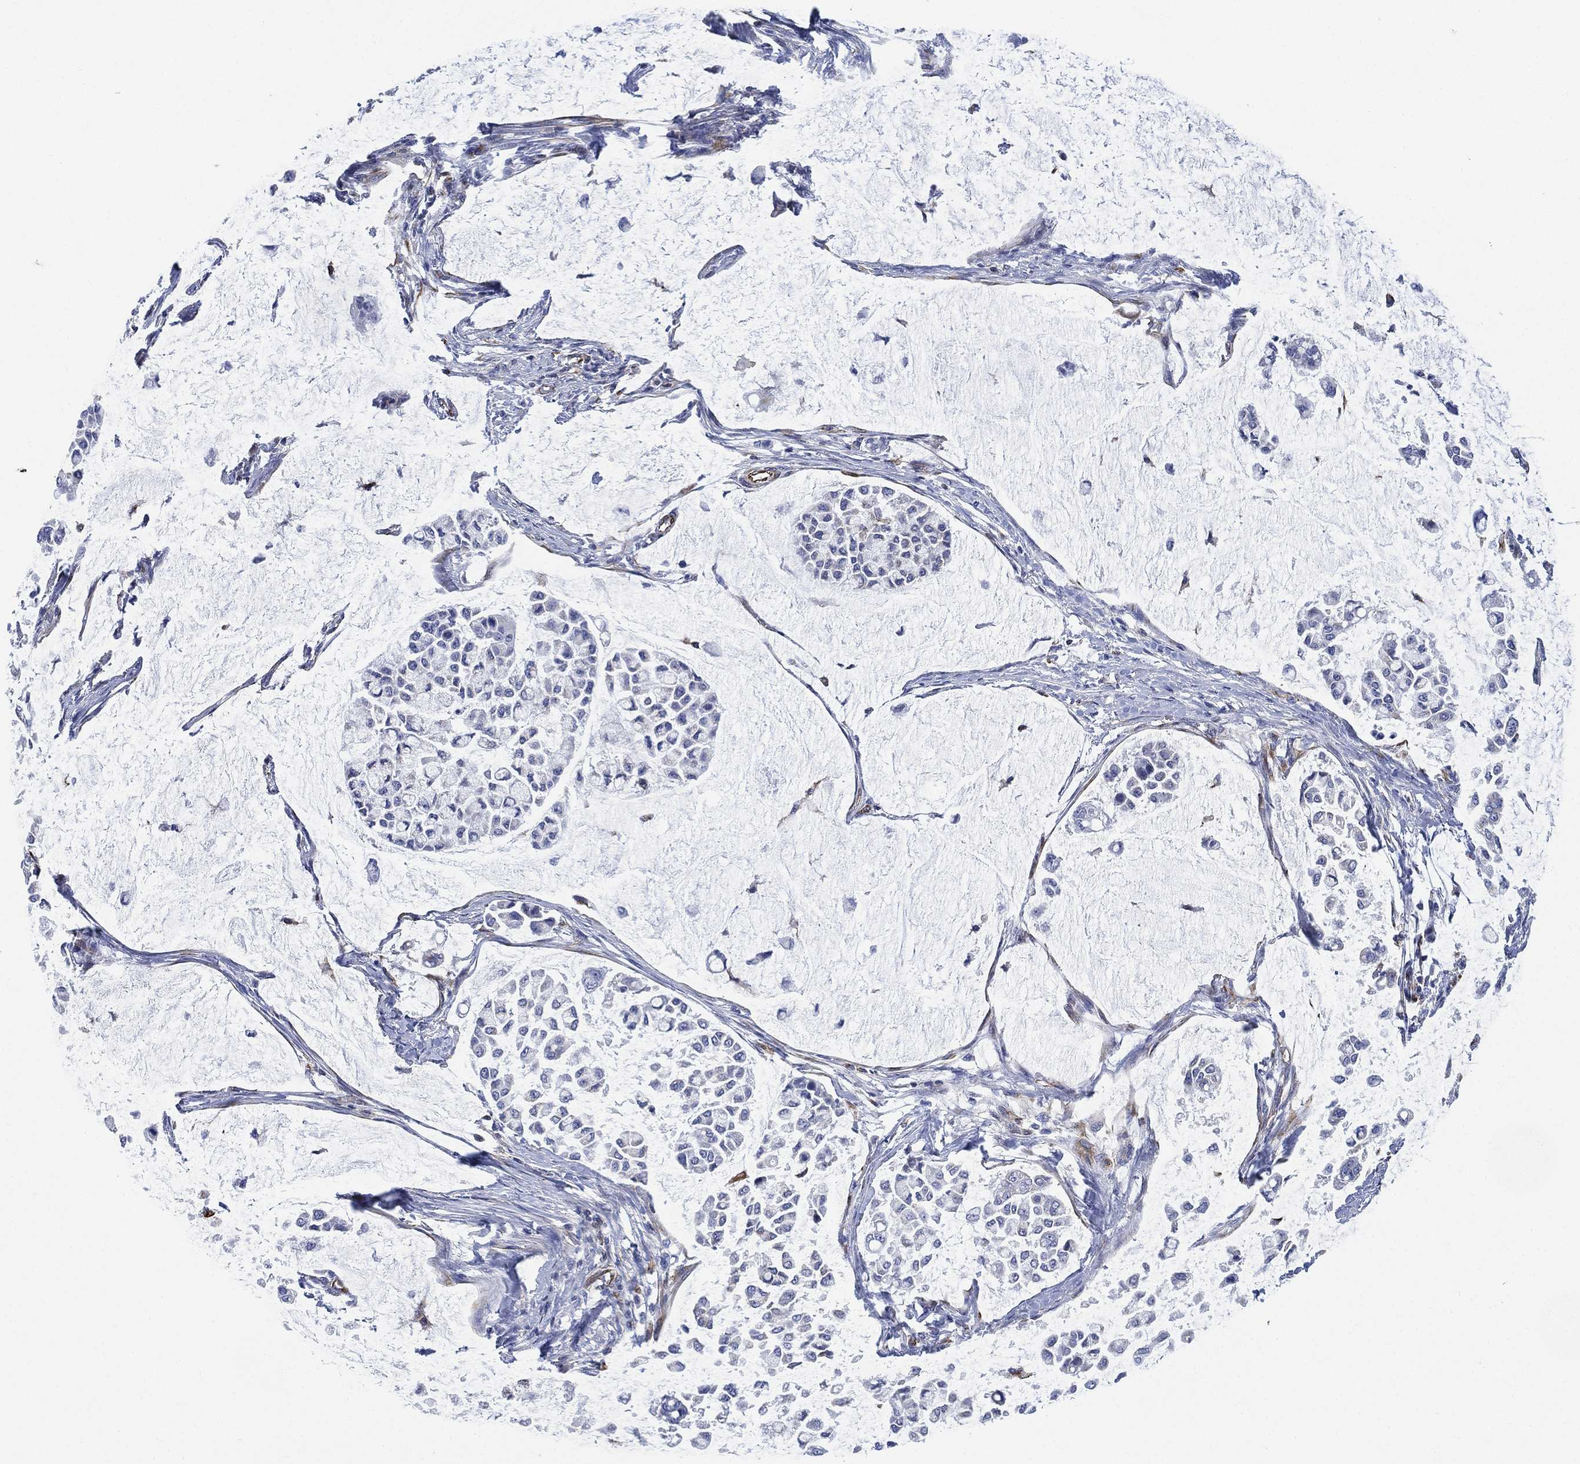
{"staining": {"intensity": "negative", "quantity": "none", "location": "none"}, "tissue": "stomach cancer", "cell_type": "Tumor cells", "image_type": "cancer", "snomed": [{"axis": "morphology", "description": "Adenocarcinoma, NOS"}, {"axis": "topography", "description": "Stomach"}], "caption": "IHC of adenocarcinoma (stomach) shows no expression in tumor cells.", "gene": "PSKH2", "patient": {"sex": "male", "age": 82}}